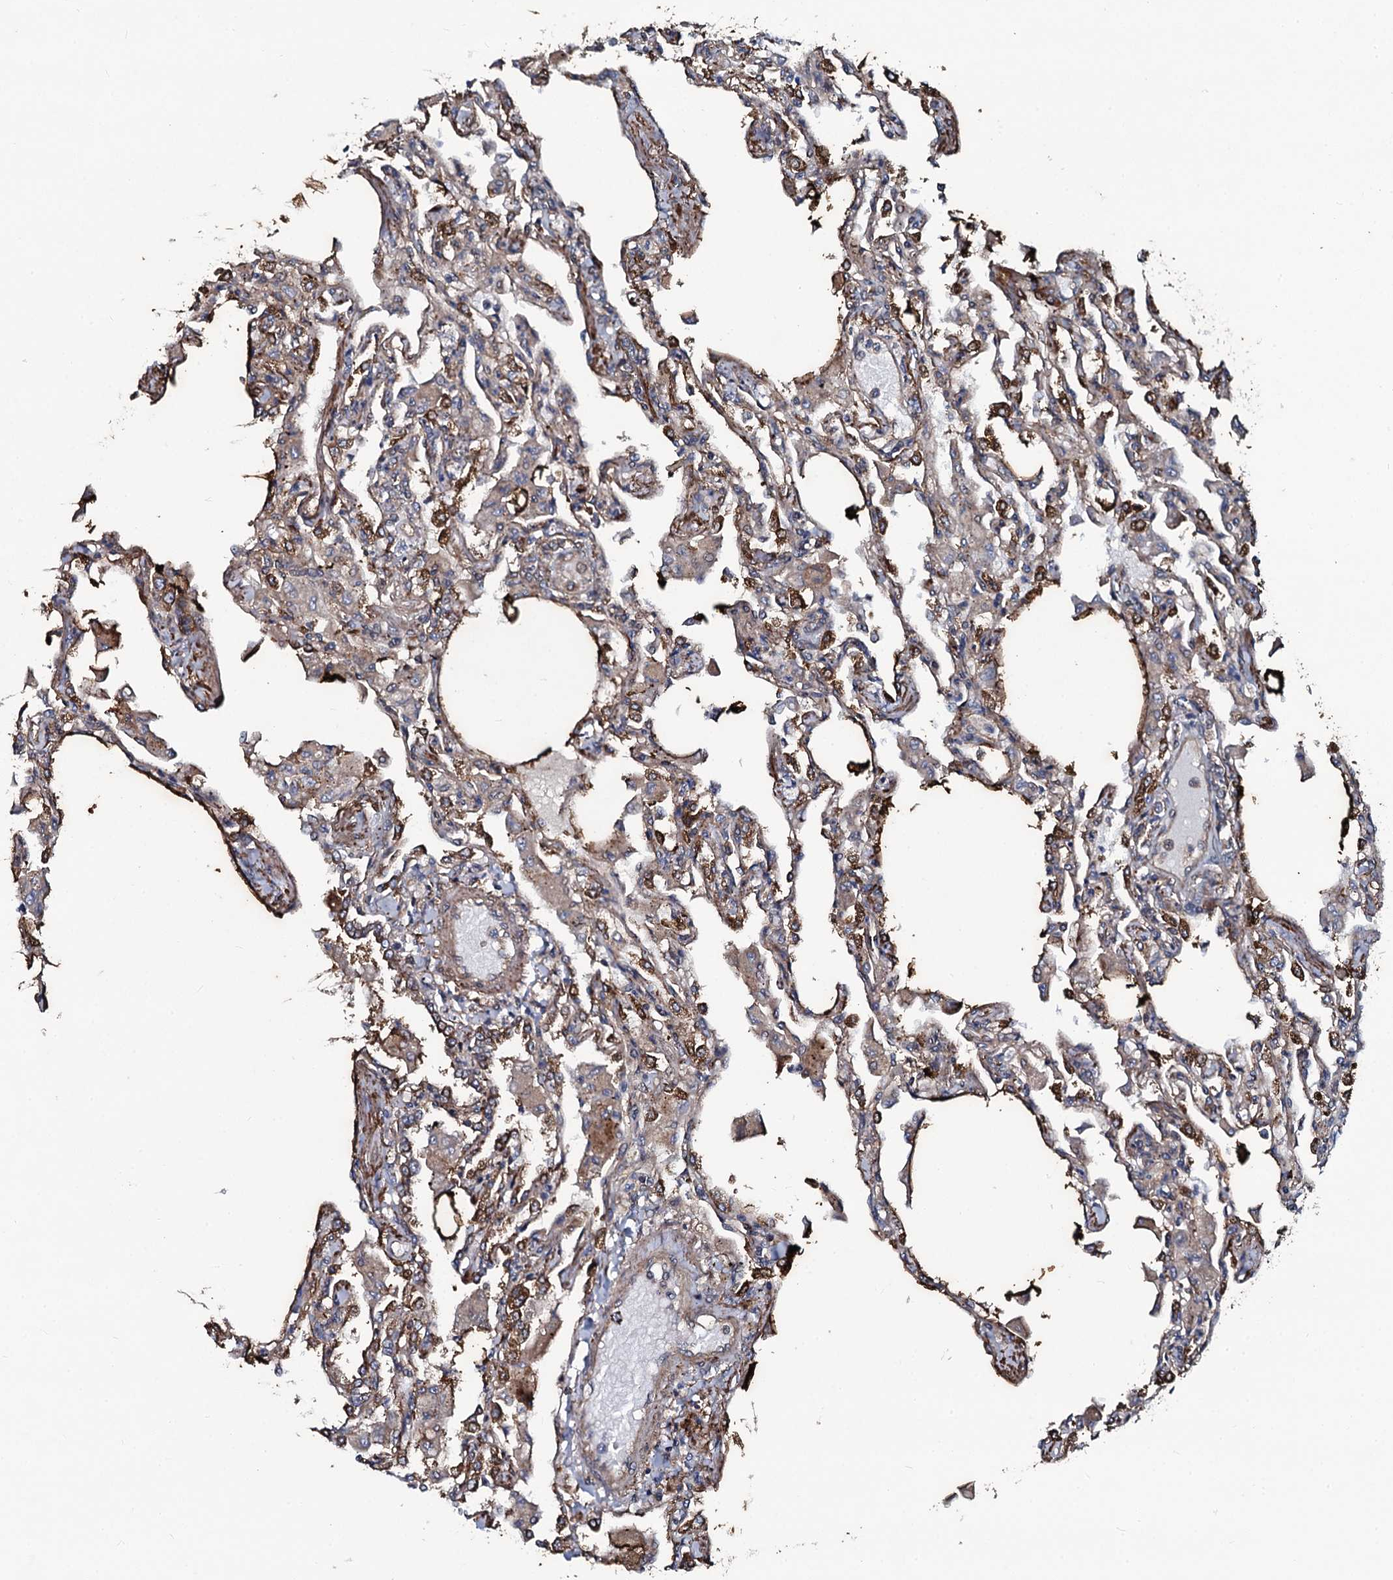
{"staining": {"intensity": "weak", "quantity": ">75%", "location": "cytoplasmic/membranous"}, "tissue": "lung", "cell_type": "Alveolar cells", "image_type": "normal", "snomed": [{"axis": "morphology", "description": "Normal tissue, NOS"}, {"axis": "topography", "description": "Bronchus"}, {"axis": "topography", "description": "Lung"}], "caption": "This histopathology image reveals immunohistochemistry staining of benign lung, with low weak cytoplasmic/membranous positivity in about >75% of alveolar cells.", "gene": "USPL1", "patient": {"sex": "female", "age": 49}}